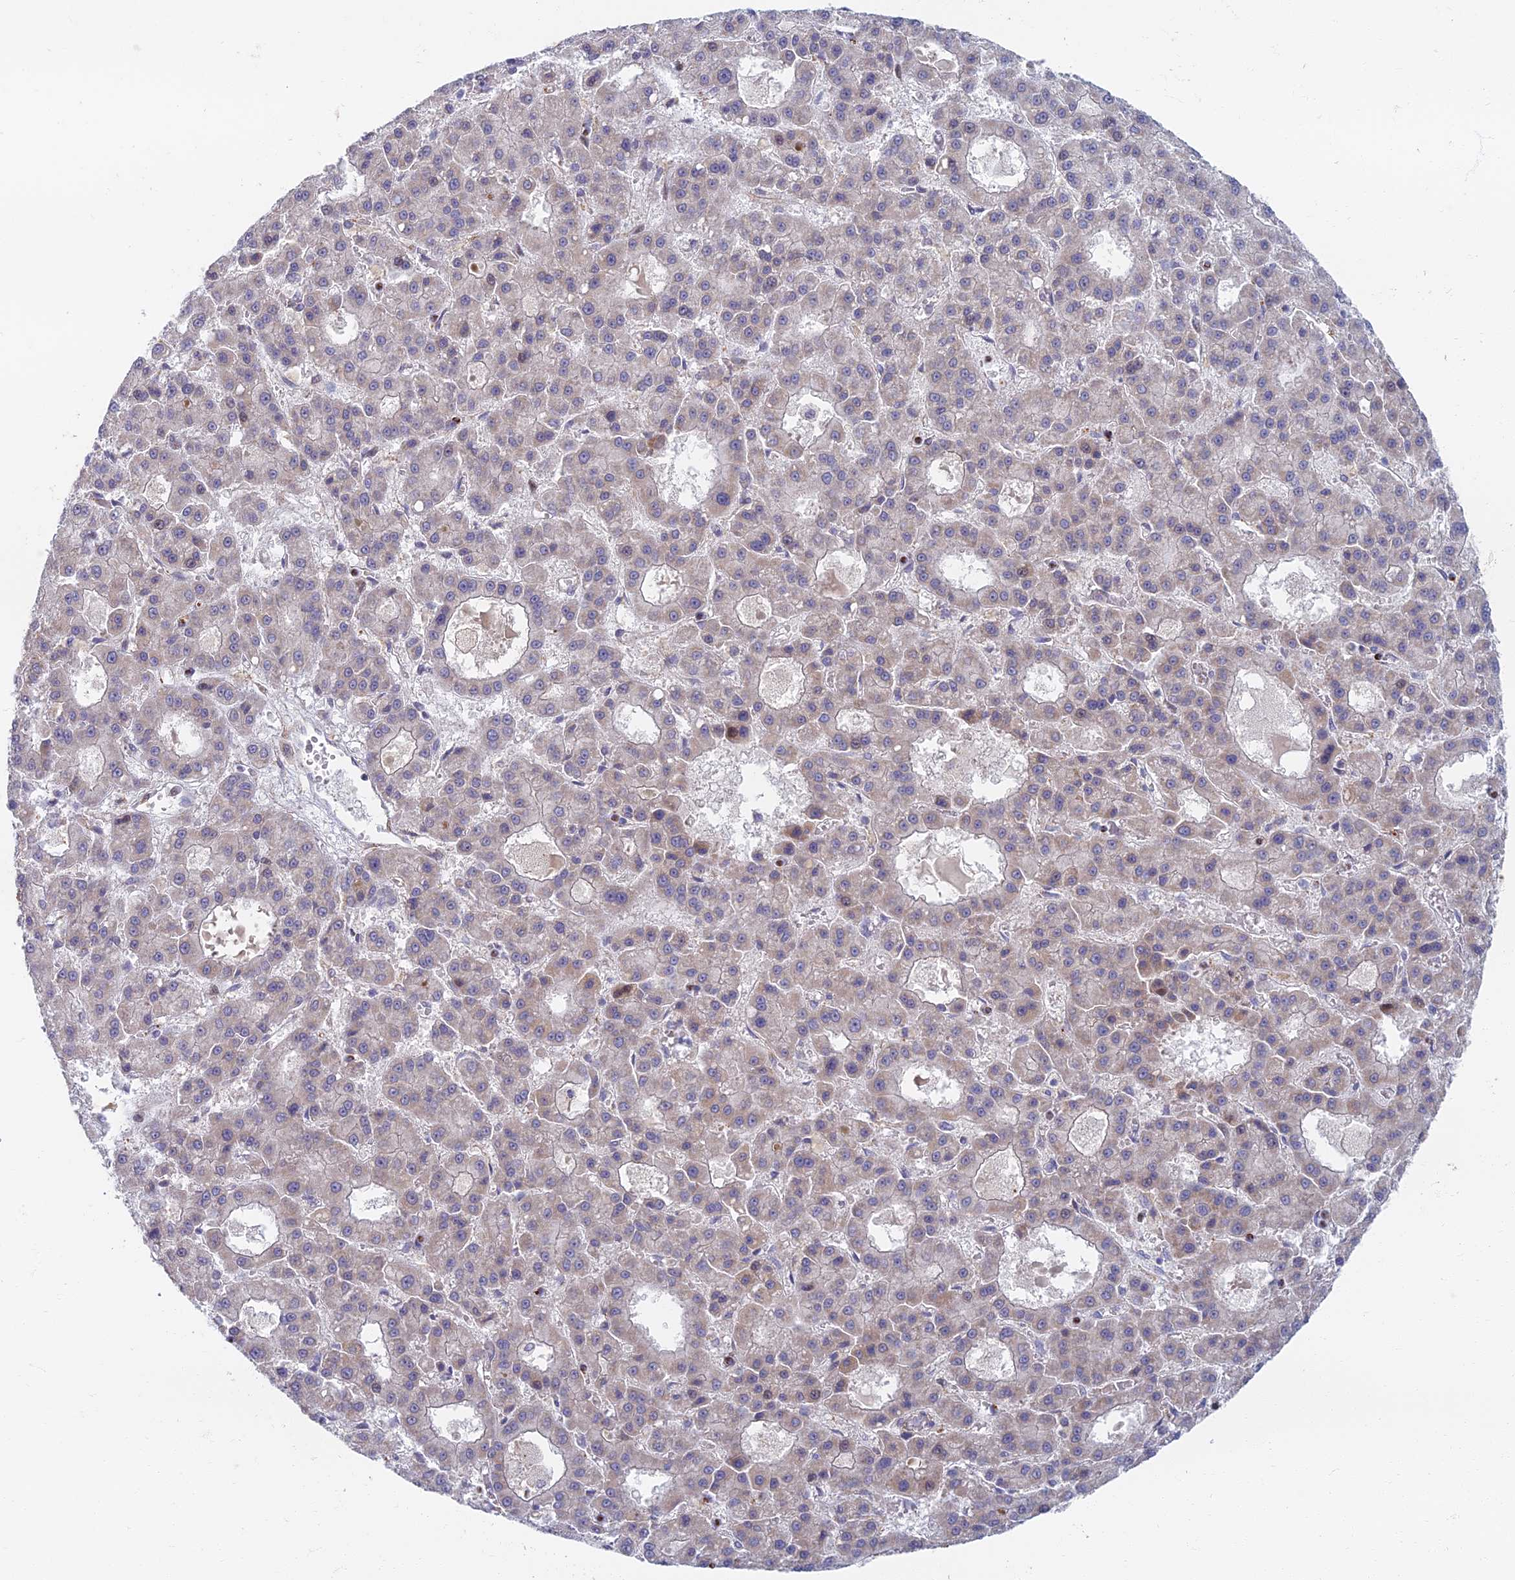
{"staining": {"intensity": "negative", "quantity": "none", "location": "none"}, "tissue": "liver cancer", "cell_type": "Tumor cells", "image_type": "cancer", "snomed": [{"axis": "morphology", "description": "Carcinoma, Hepatocellular, NOS"}, {"axis": "topography", "description": "Liver"}], "caption": "Immunohistochemistry image of liver cancer stained for a protein (brown), which reveals no staining in tumor cells. Brightfield microscopy of immunohistochemistry (IHC) stained with DAB (3,3'-diaminobenzidine) (brown) and hematoxylin (blue), captured at high magnification.", "gene": "C15orf40", "patient": {"sex": "male", "age": 70}}